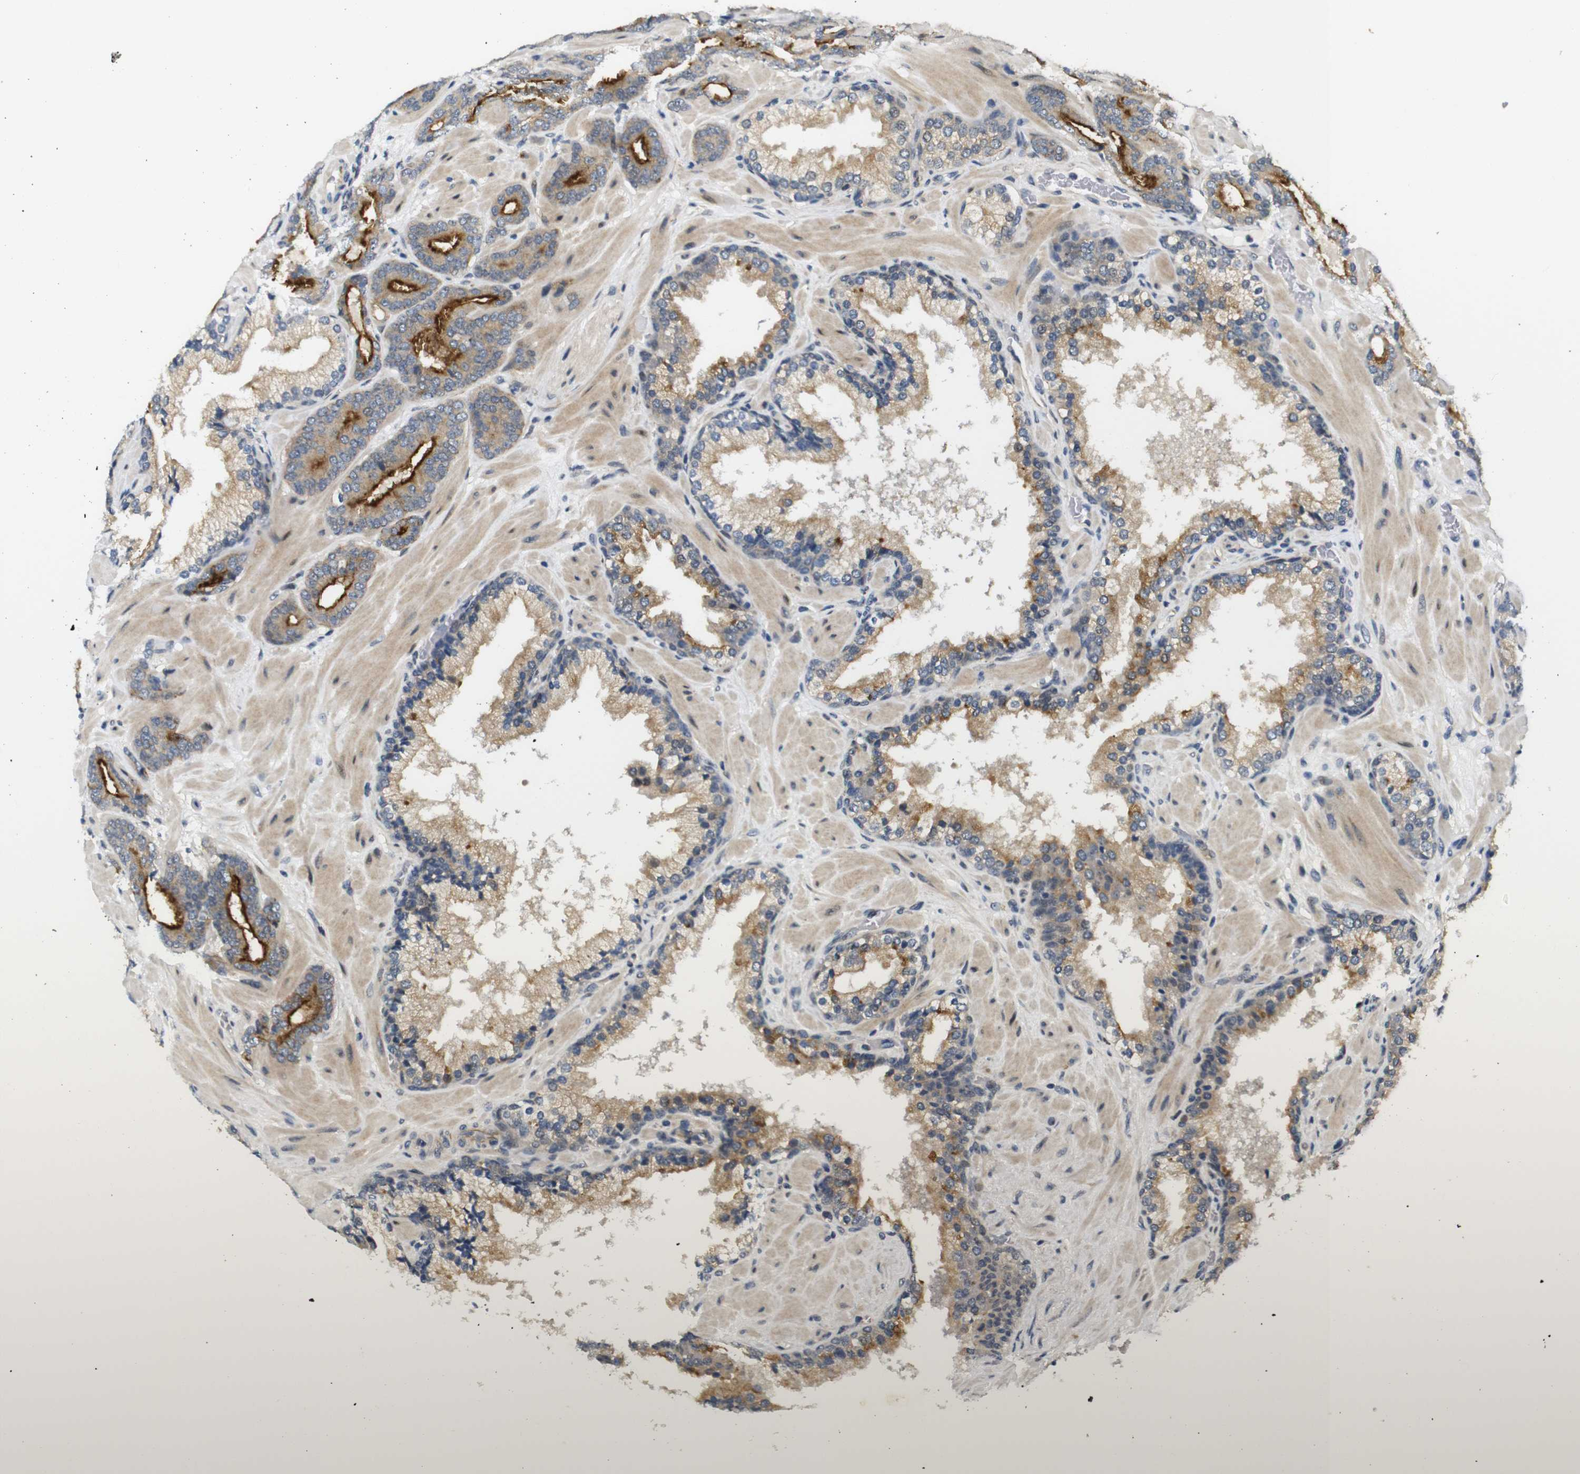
{"staining": {"intensity": "moderate", "quantity": ">75%", "location": "cytoplasmic/membranous"}, "tissue": "prostate cancer", "cell_type": "Tumor cells", "image_type": "cancer", "snomed": [{"axis": "morphology", "description": "Adenocarcinoma, Low grade"}, {"axis": "topography", "description": "Prostate"}], "caption": "About >75% of tumor cells in prostate cancer (adenocarcinoma (low-grade)) display moderate cytoplasmic/membranous protein positivity as visualized by brown immunohistochemical staining.", "gene": "SYDE1", "patient": {"sex": "male", "age": 63}}